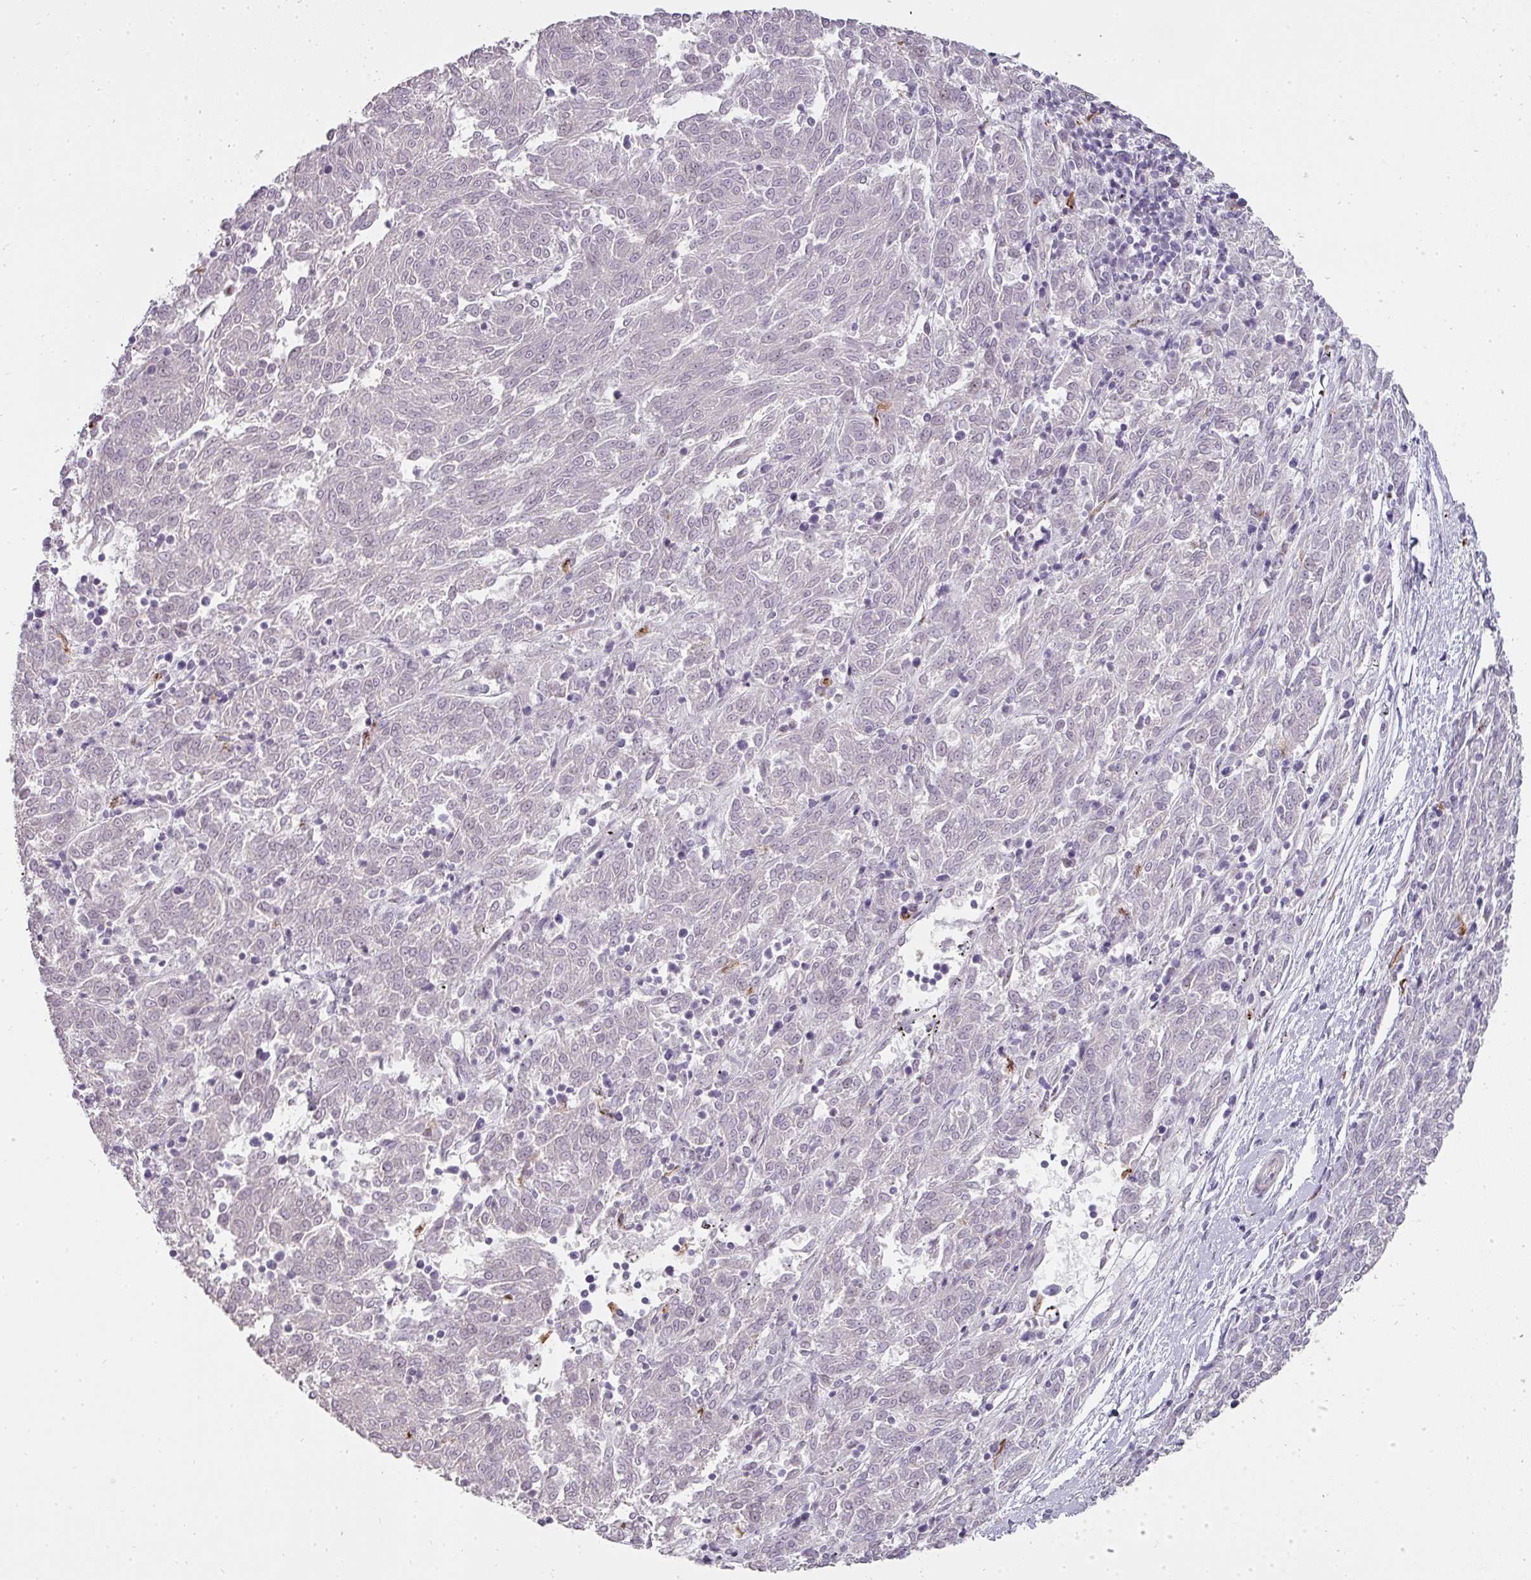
{"staining": {"intensity": "negative", "quantity": "none", "location": "none"}, "tissue": "melanoma", "cell_type": "Tumor cells", "image_type": "cancer", "snomed": [{"axis": "morphology", "description": "Malignant melanoma, NOS"}, {"axis": "topography", "description": "Skin"}], "caption": "Melanoma was stained to show a protein in brown. There is no significant expression in tumor cells. The staining is performed using DAB (3,3'-diaminobenzidine) brown chromogen with nuclei counter-stained in using hematoxylin.", "gene": "BIK", "patient": {"sex": "female", "age": 72}}